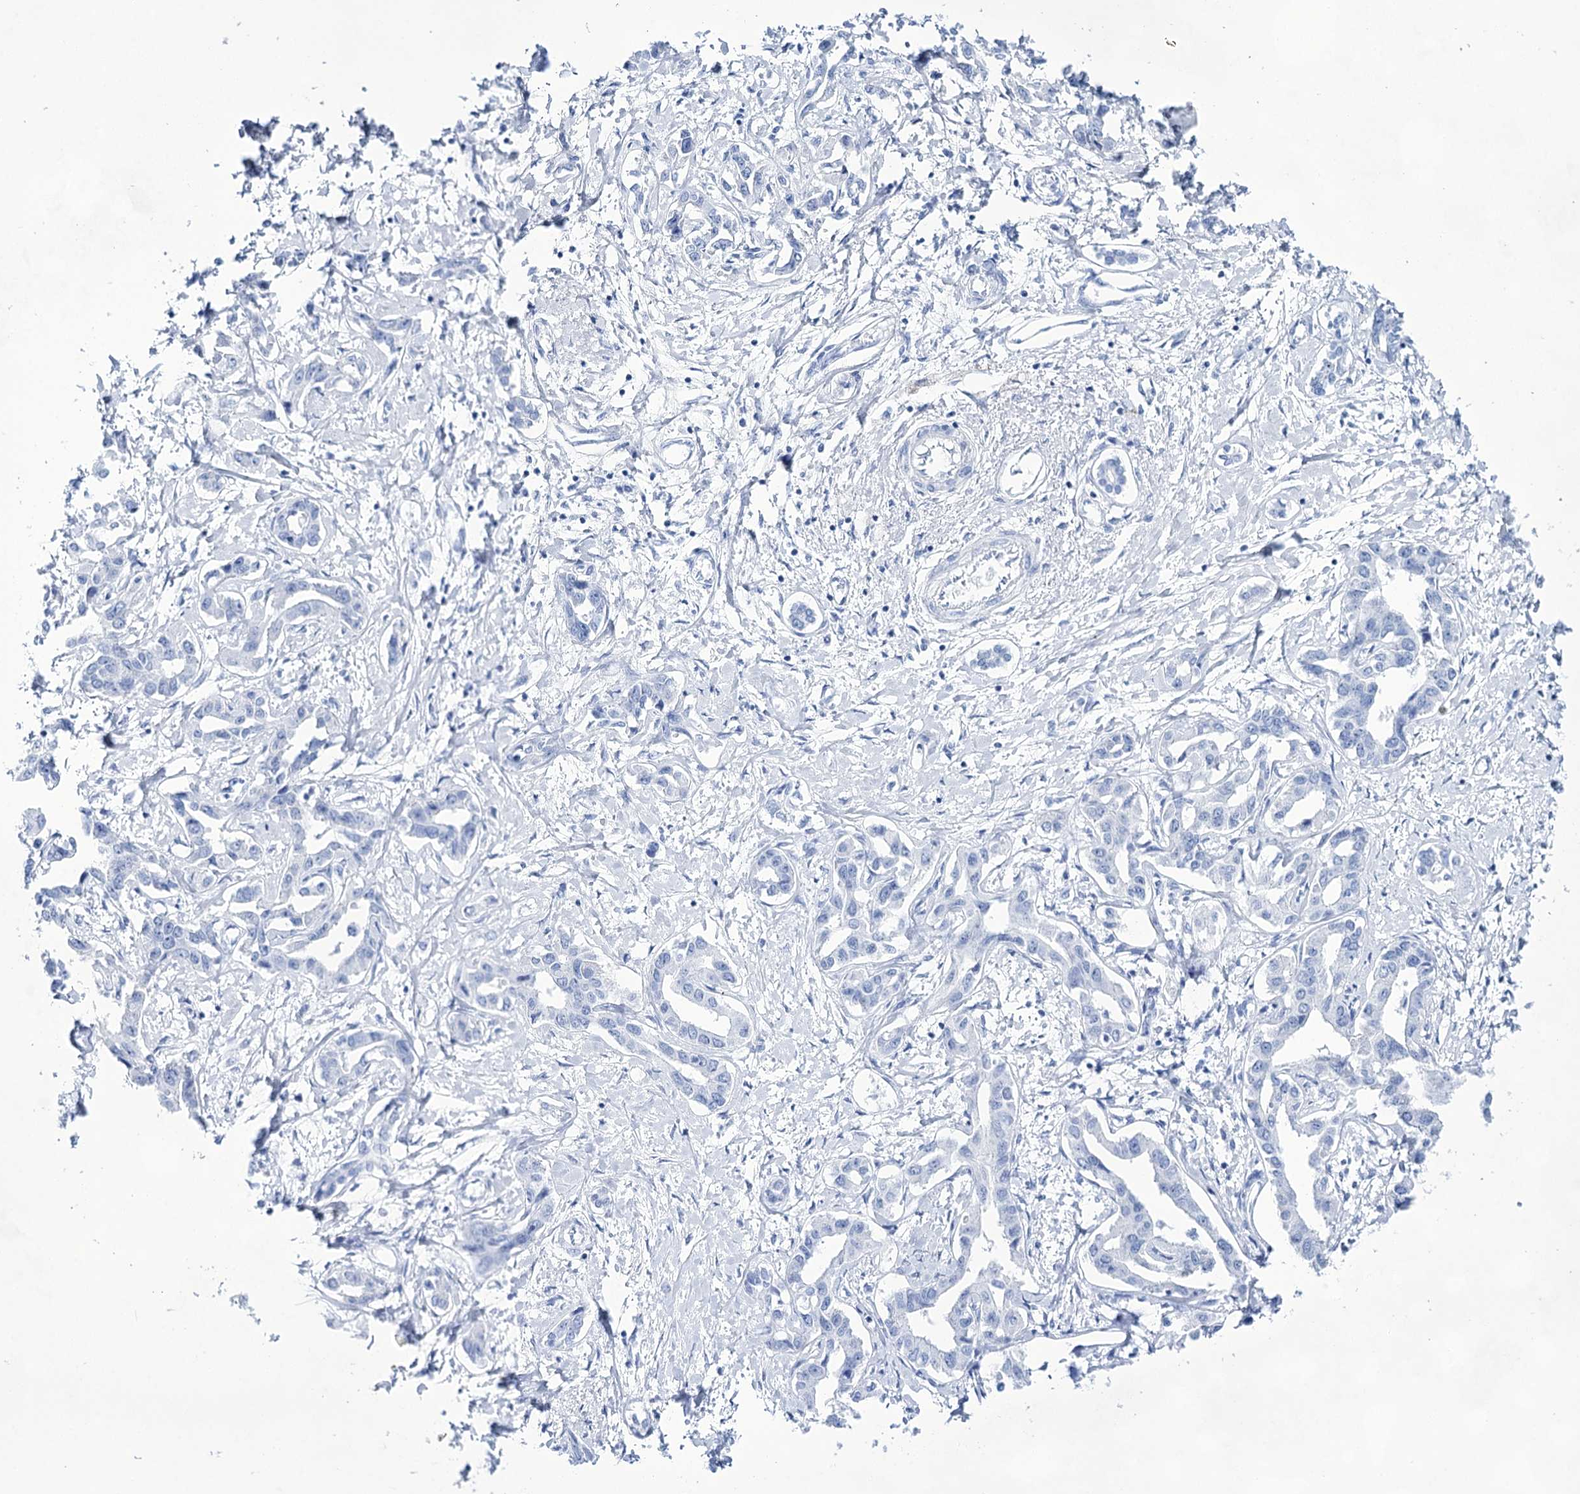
{"staining": {"intensity": "negative", "quantity": "none", "location": "none"}, "tissue": "liver cancer", "cell_type": "Tumor cells", "image_type": "cancer", "snomed": [{"axis": "morphology", "description": "Cholangiocarcinoma"}, {"axis": "topography", "description": "Liver"}], "caption": "Liver cancer stained for a protein using immunohistochemistry (IHC) reveals no staining tumor cells.", "gene": "LALBA", "patient": {"sex": "male", "age": 59}}